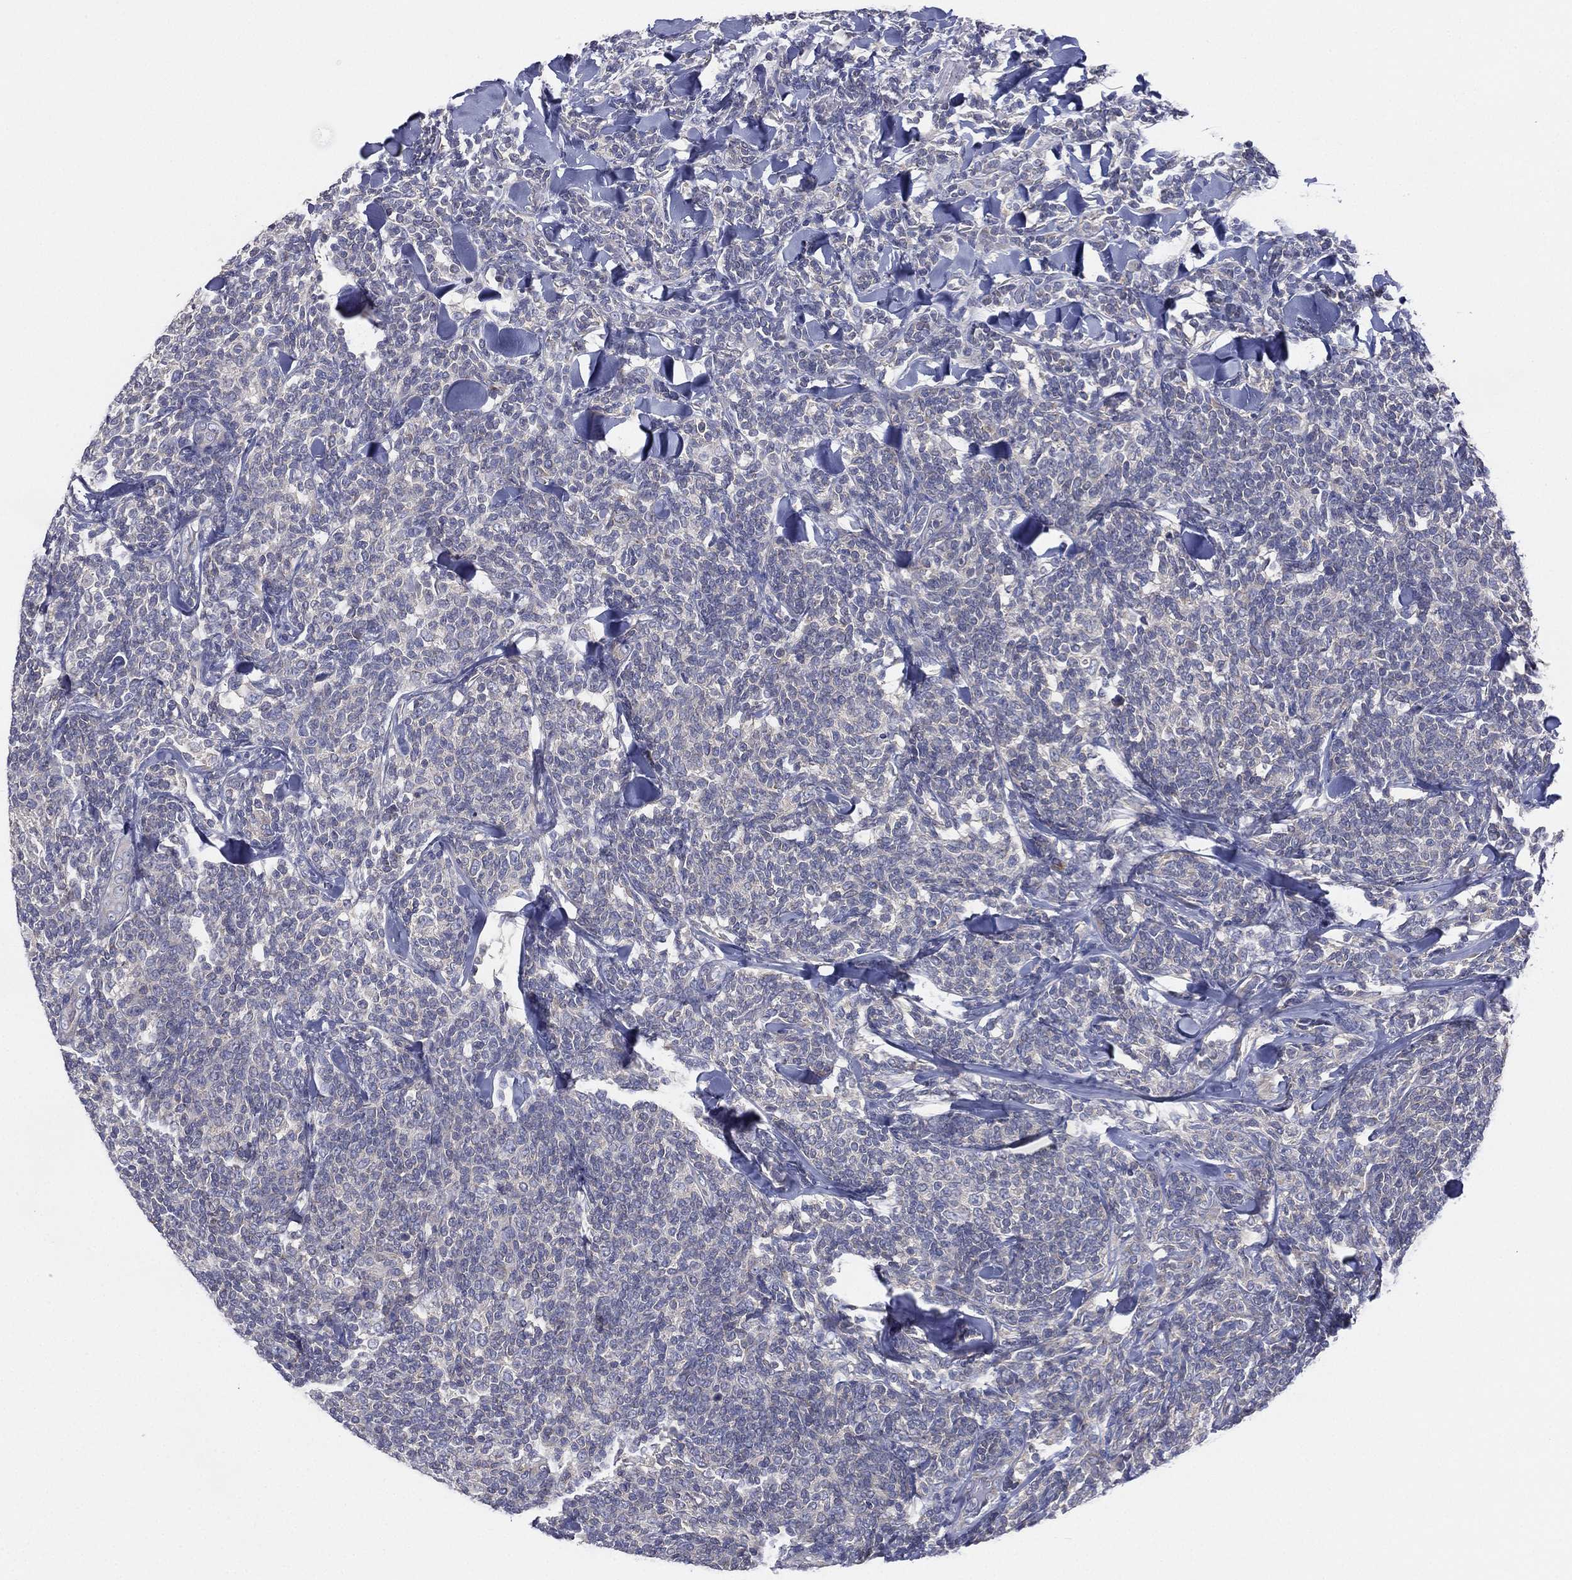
{"staining": {"intensity": "negative", "quantity": "none", "location": "none"}, "tissue": "lymphoma", "cell_type": "Tumor cells", "image_type": "cancer", "snomed": [{"axis": "morphology", "description": "Malignant lymphoma, non-Hodgkin's type, Low grade"}, {"axis": "topography", "description": "Lymph node"}], "caption": "High power microscopy micrograph of an immunohistochemistry histopathology image of low-grade malignant lymphoma, non-Hodgkin's type, revealing no significant positivity in tumor cells. Nuclei are stained in blue.", "gene": "ATP8A2", "patient": {"sex": "female", "age": 56}}